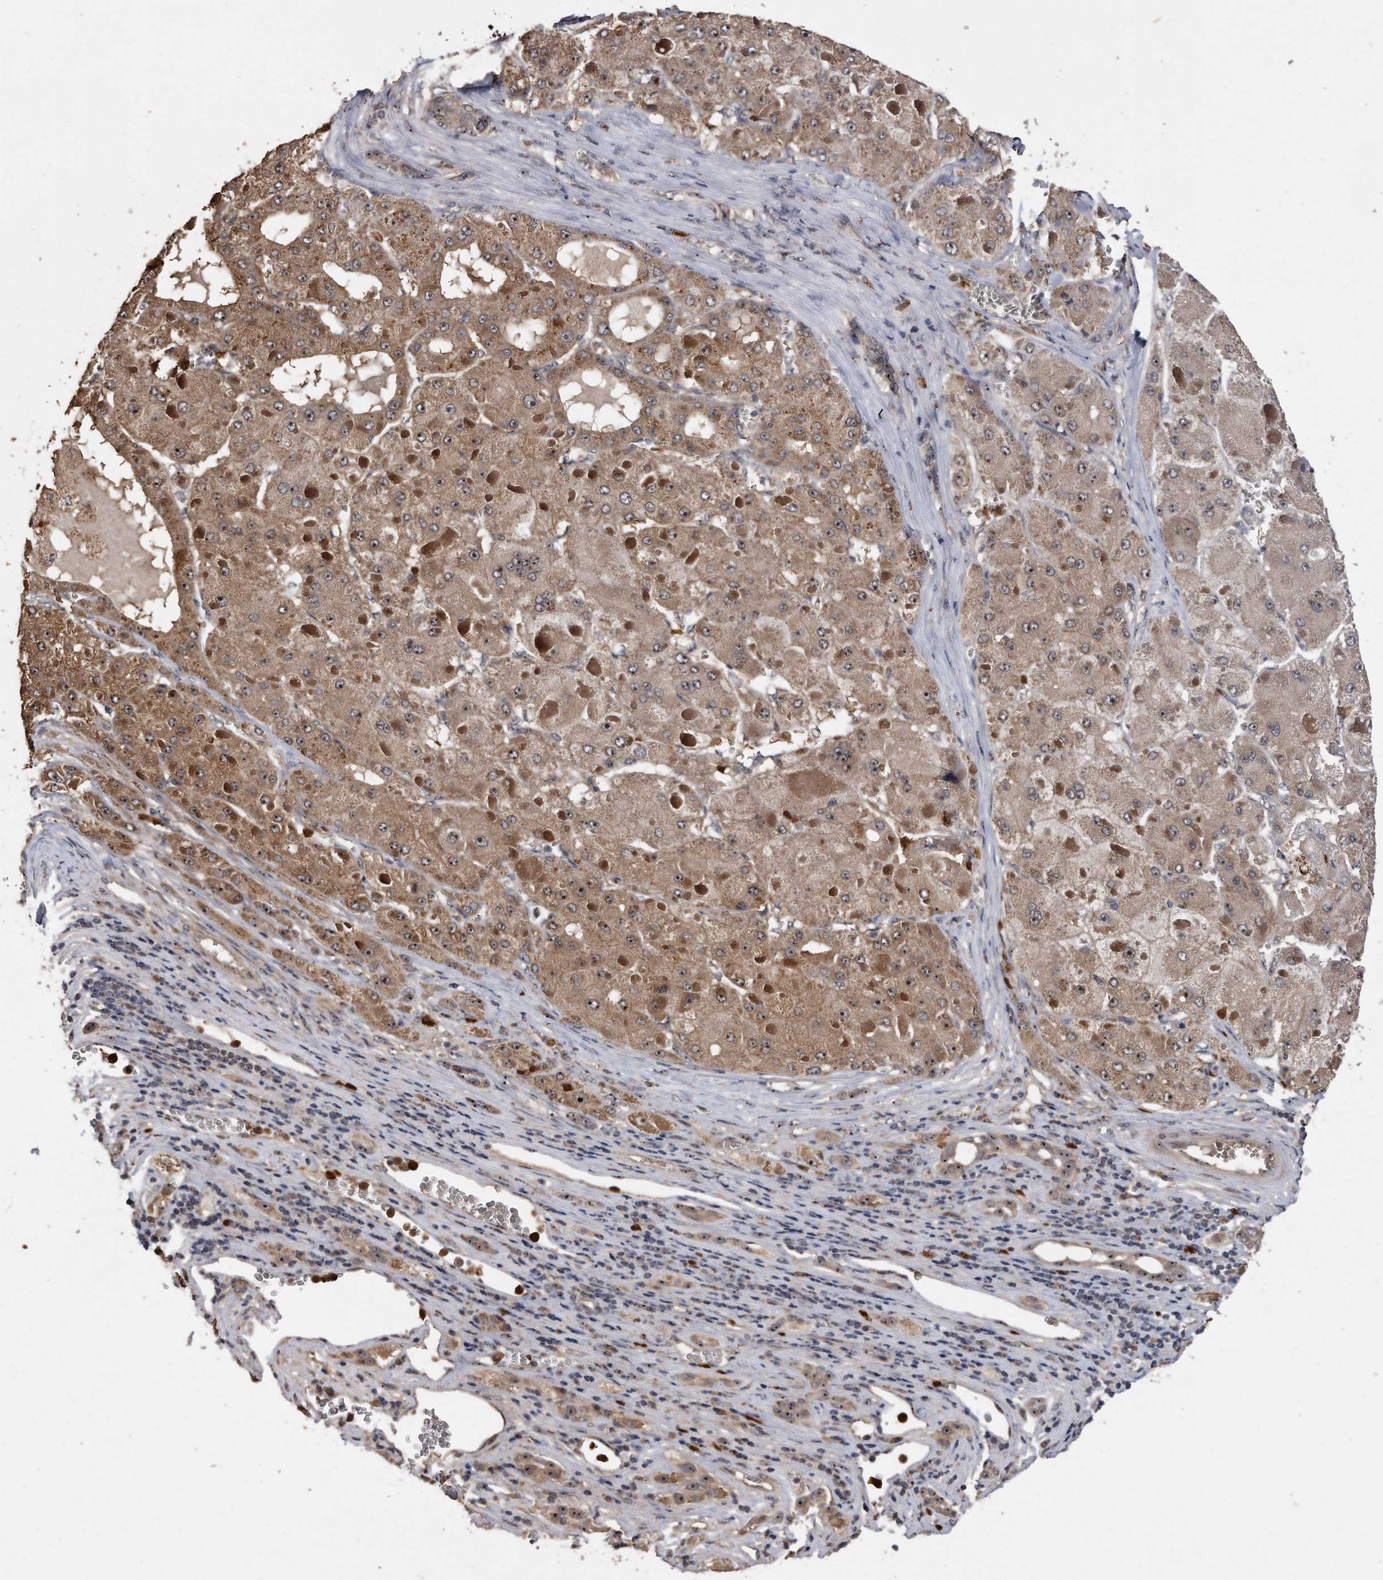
{"staining": {"intensity": "moderate", "quantity": ">75%", "location": "cytoplasmic/membranous,nuclear"}, "tissue": "liver cancer", "cell_type": "Tumor cells", "image_type": "cancer", "snomed": [{"axis": "morphology", "description": "Carcinoma, Hepatocellular, NOS"}, {"axis": "topography", "description": "Liver"}], "caption": "Tumor cells demonstrate moderate cytoplasmic/membranous and nuclear positivity in about >75% of cells in hepatocellular carcinoma (liver).", "gene": "PELO", "patient": {"sex": "female", "age": 73}}